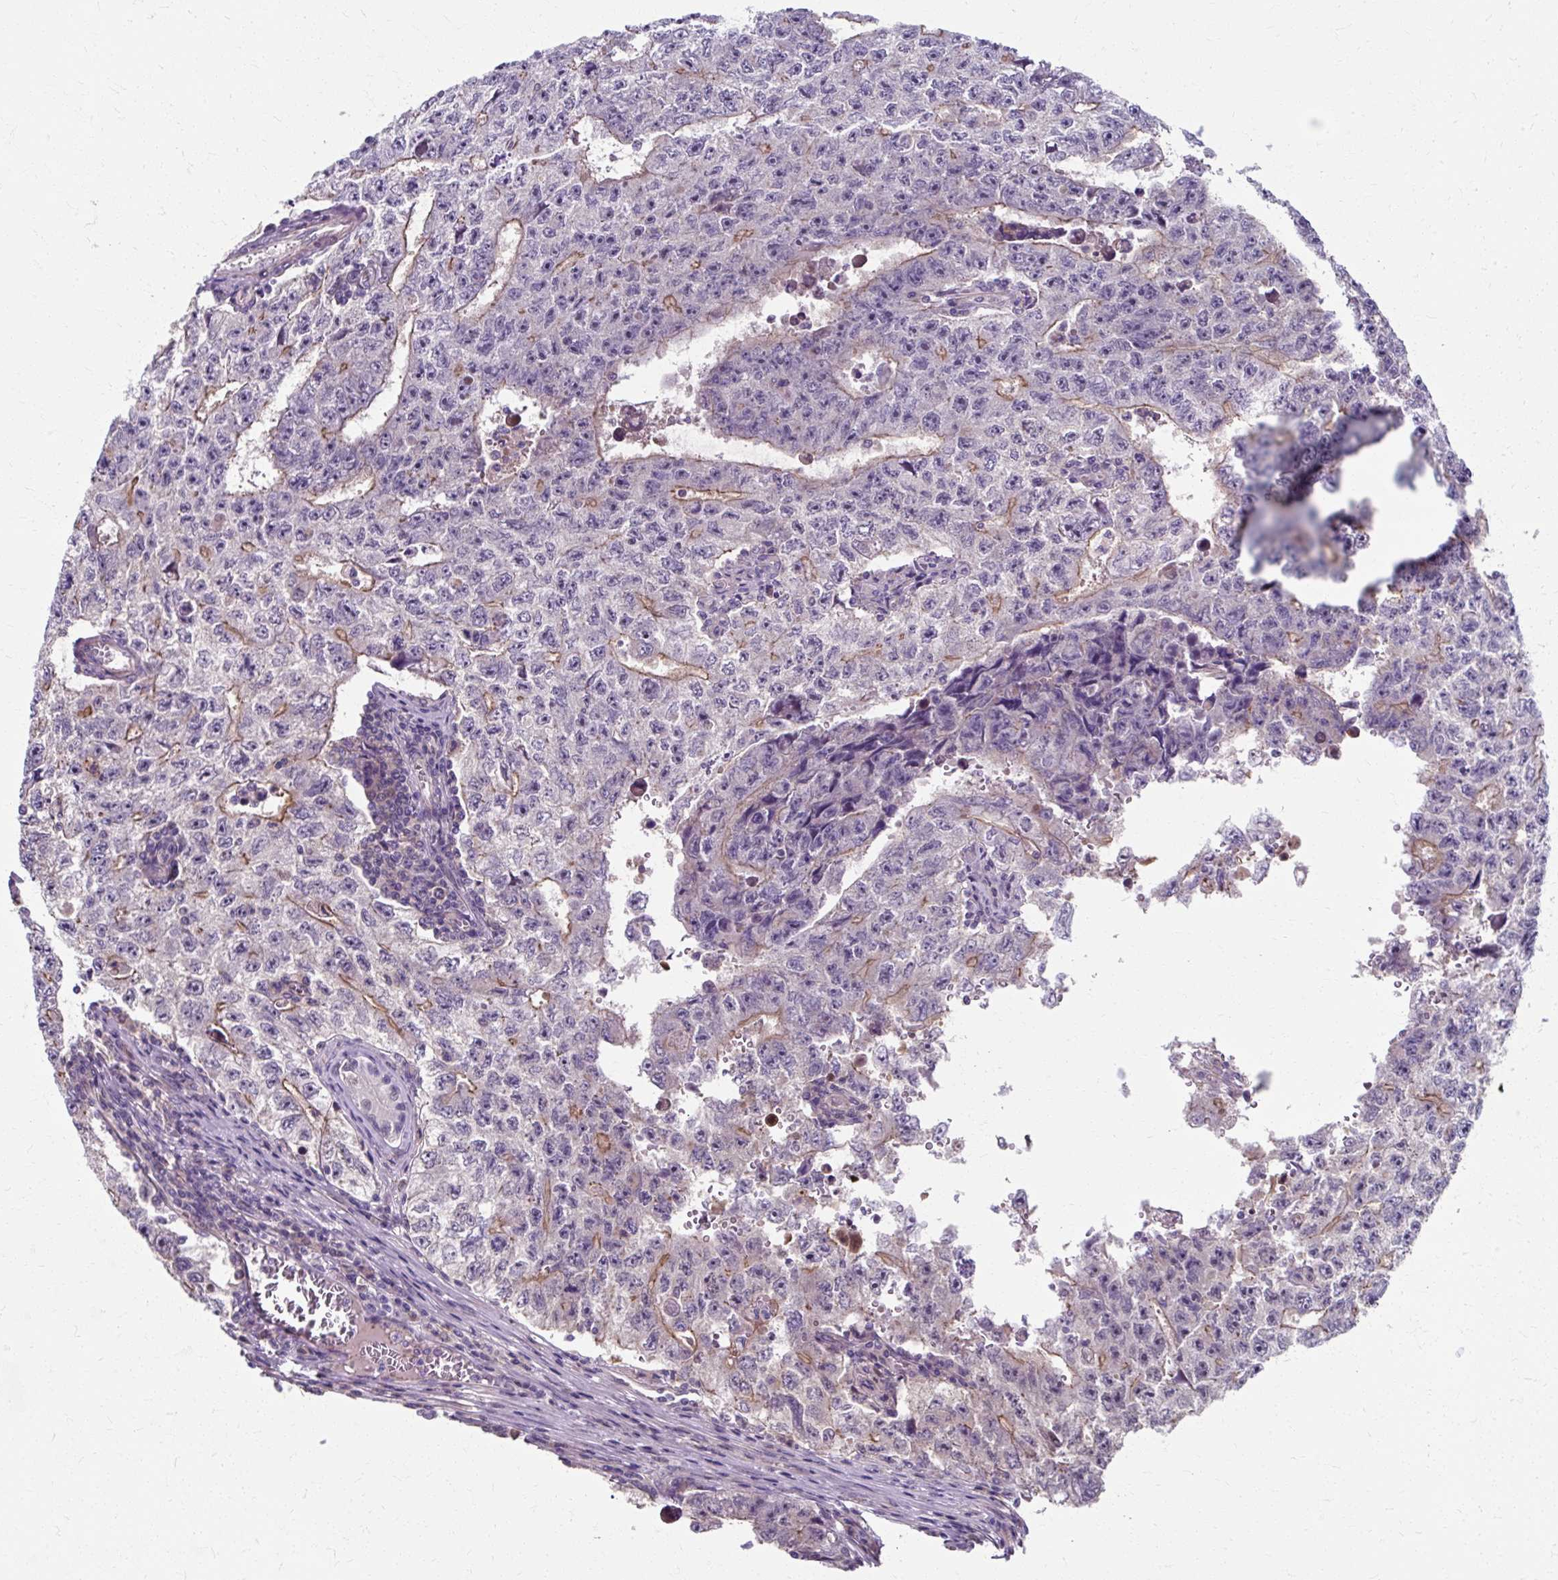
{"staining": {"intensity": "moderate", "quantity": "<25%", "location": "cytoplasmic/membranous"}, "tissue": "testis cancer", "cell_type": "Tumor cells", "image_type": "cancer", "snomed": [{"axis": "morphology", "description": "Carcinoma, Embryonal, NOS"}, {"axis": "topography", "description": "Testis"}], "caption": "IHC micrograph of human testis embryonal carcinoma stained for a protein (brown), which demonstrates low levels of moderate cytoplasmic/membranous staining in about <25% of tumor cells.", "gene": "ZNF555", "patient": {"sex": "male", "age": 17}}